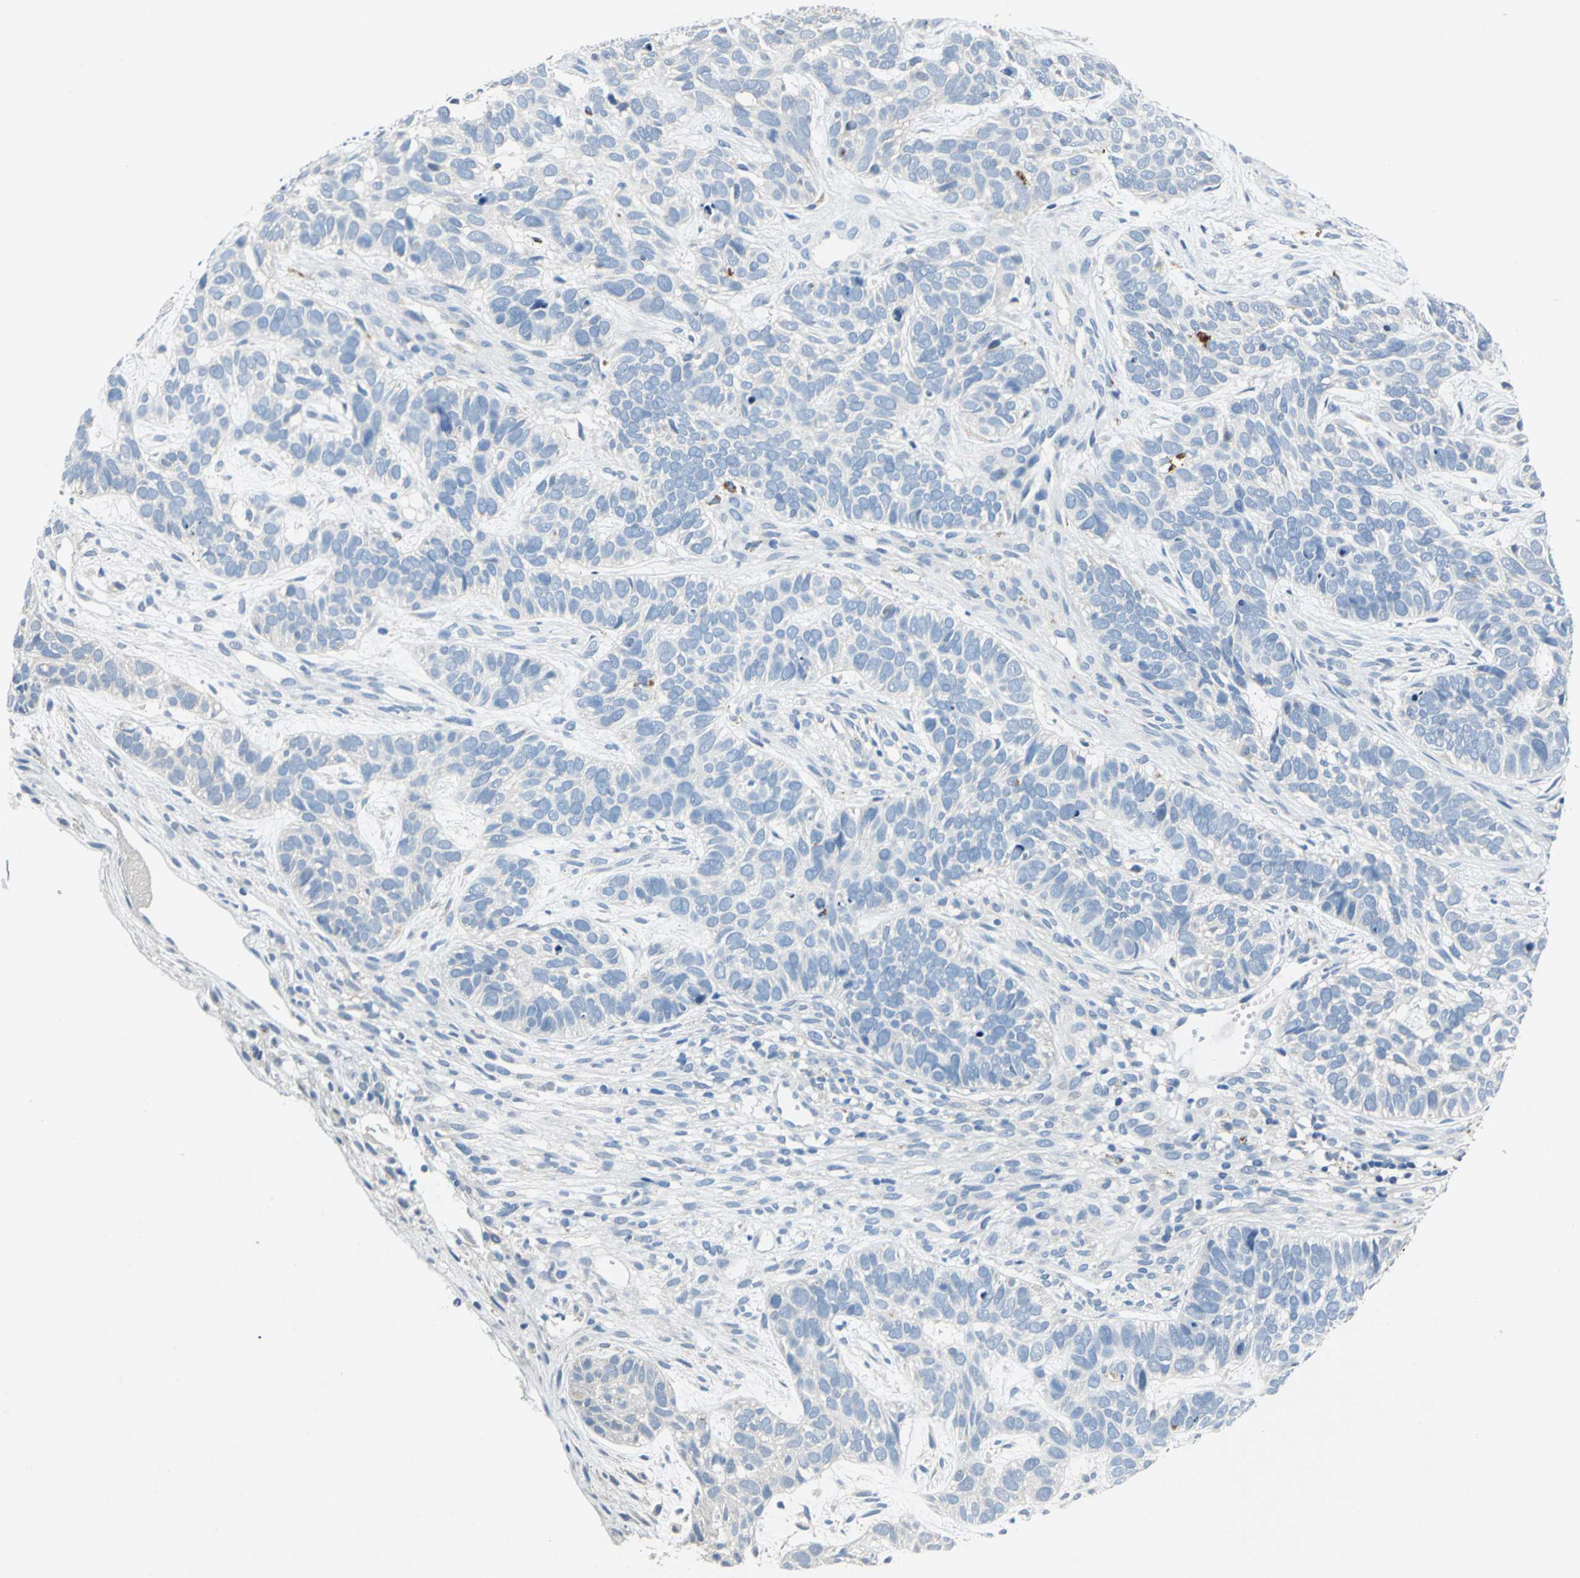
{"staining": {"intensity": "negative", "quantity": "none", "location": "none"}, "tissue": "skin cancer", "cell_type": "Tumor cells", "image_type": "cancer", "snomed": [{"axis": "morphology", "description": "Basal cell carcinoma"}, {"axis": "topography", "description": "Skin"}], "caption": "The immunohistochemistry image has no significant staining in tumor cells of skin cancer tissue.", "gene": "RASD2", "patient": {"sex": "male", "age": 87}}